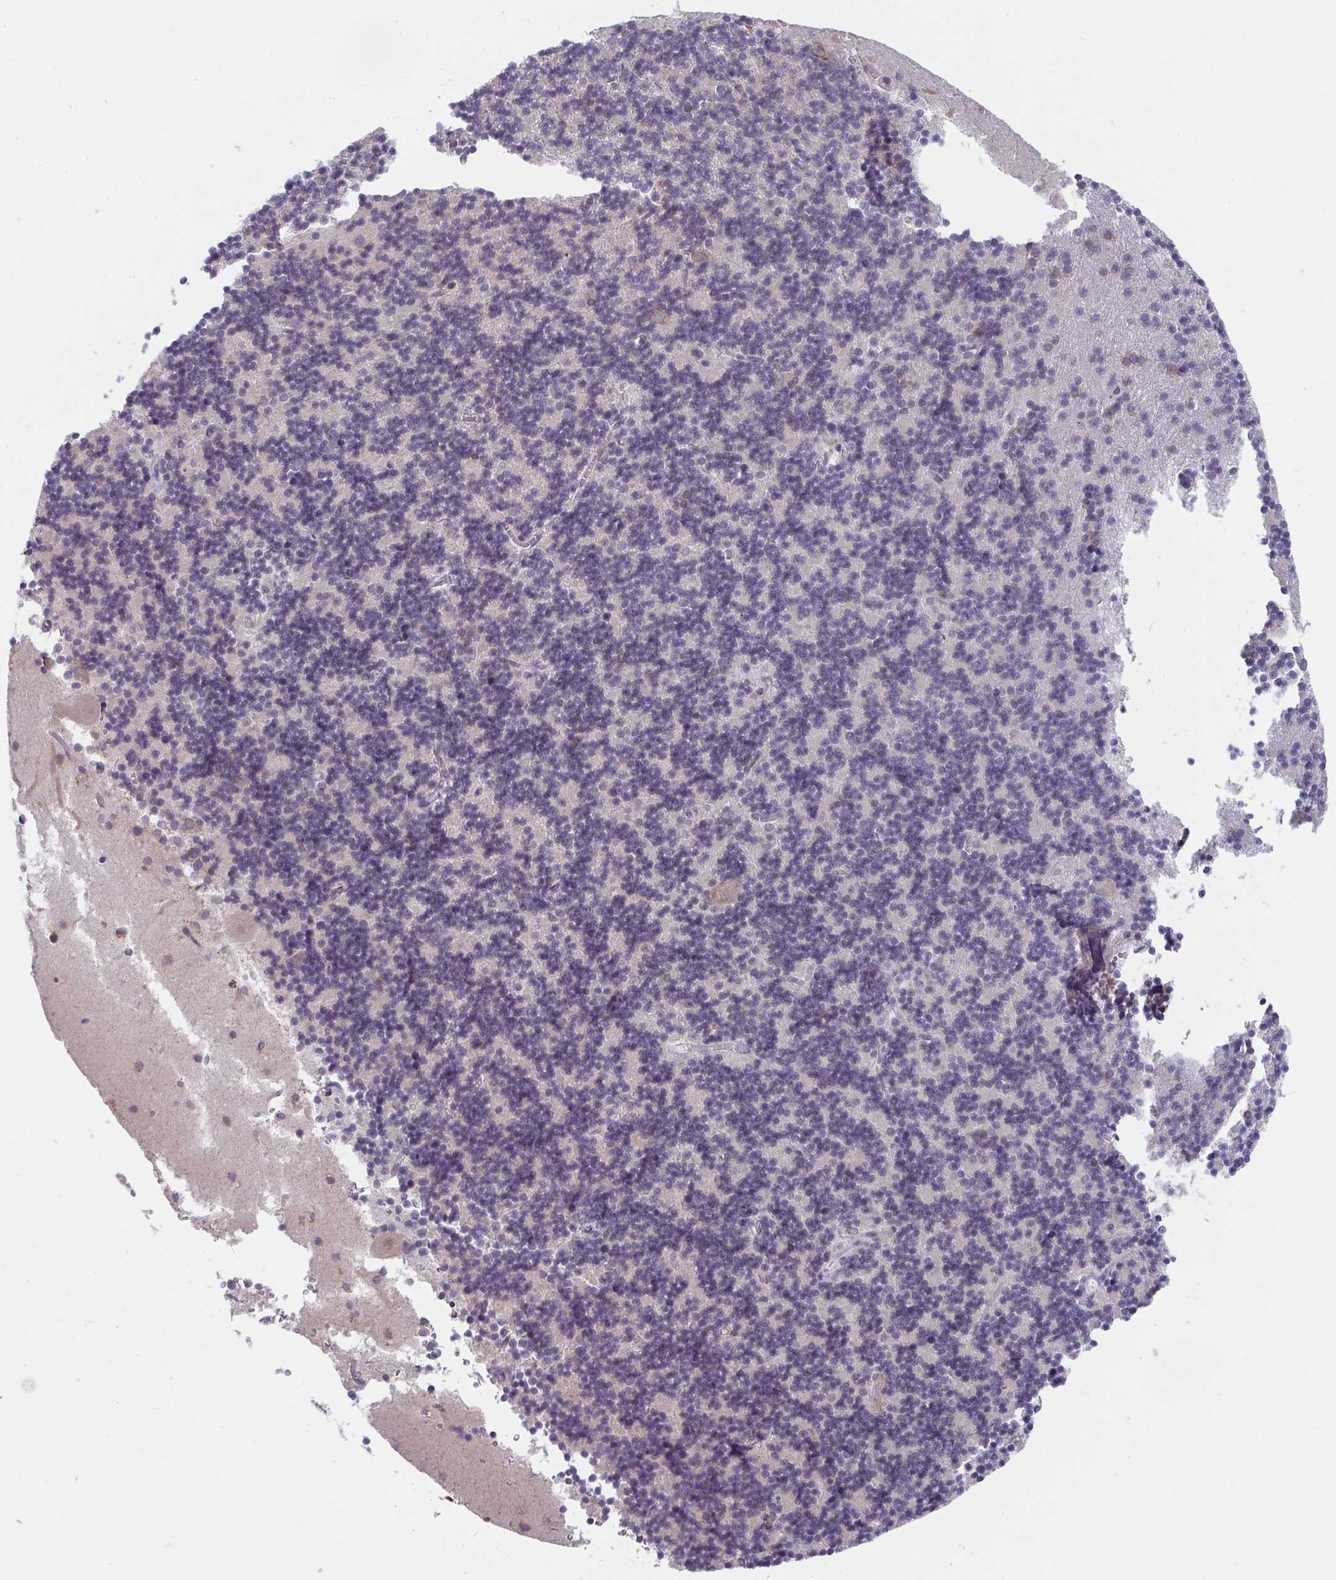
{"staining": {"intensity": "negative", "quantity": "none", "location": "none"}, "tissue": "cerebellum", "cell_type": "Cells in granular layer", "image_type": "normal", "snomed": [{"axis": "morphology", "description": "Normal tissue, NOS"}, {"axis": "topography", "description": "Cerebellum"}], "caption": "Protein analysis of benign cerebellum demonstrates no significant expression in cells in granular layer.", "gene": "NMNAT1", "patient": {"sex": "male", "age": 54}}